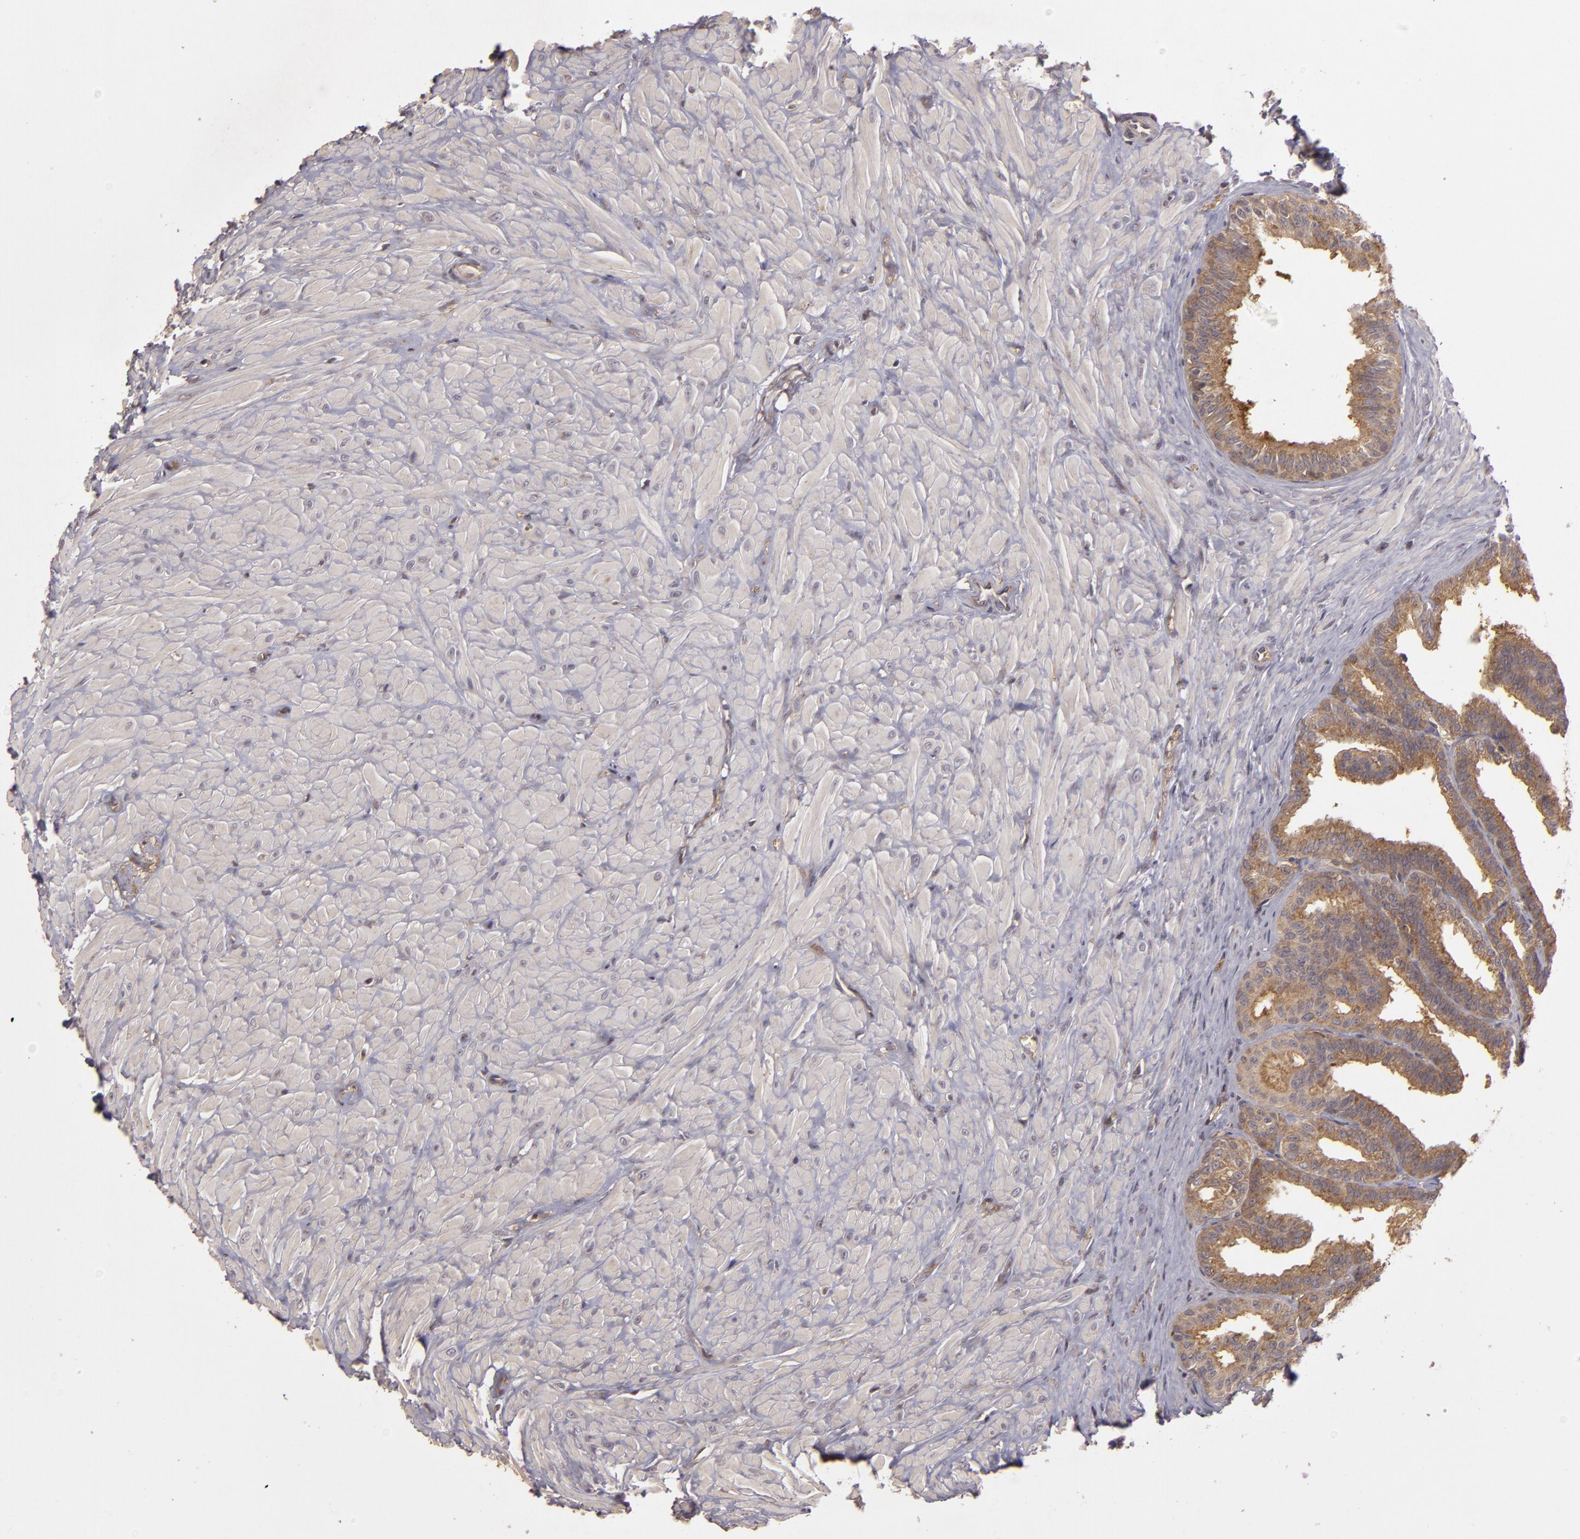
{"staining": {"intensity": "moderate", "quantity": ">75%", "location": "cytoplasmic/membranous"}, "tissue": "seminal vesicle", "cell_type": "Glandular cells", "image_type": "normal", "snomed": [{"axis": "morphology", "description": "Normal tissue, NOS"}, {"axis": "topography", "description": "Seminal veicle"}], "caption": "Moderate cytoplasmic/membranous expression for a protein is seen in about >75% of glandular cells of normal seminal vesicle using immunohistochemistry (IHC).", "gene": "HRAS", "patient": {"sex": "male", "age": 26}}